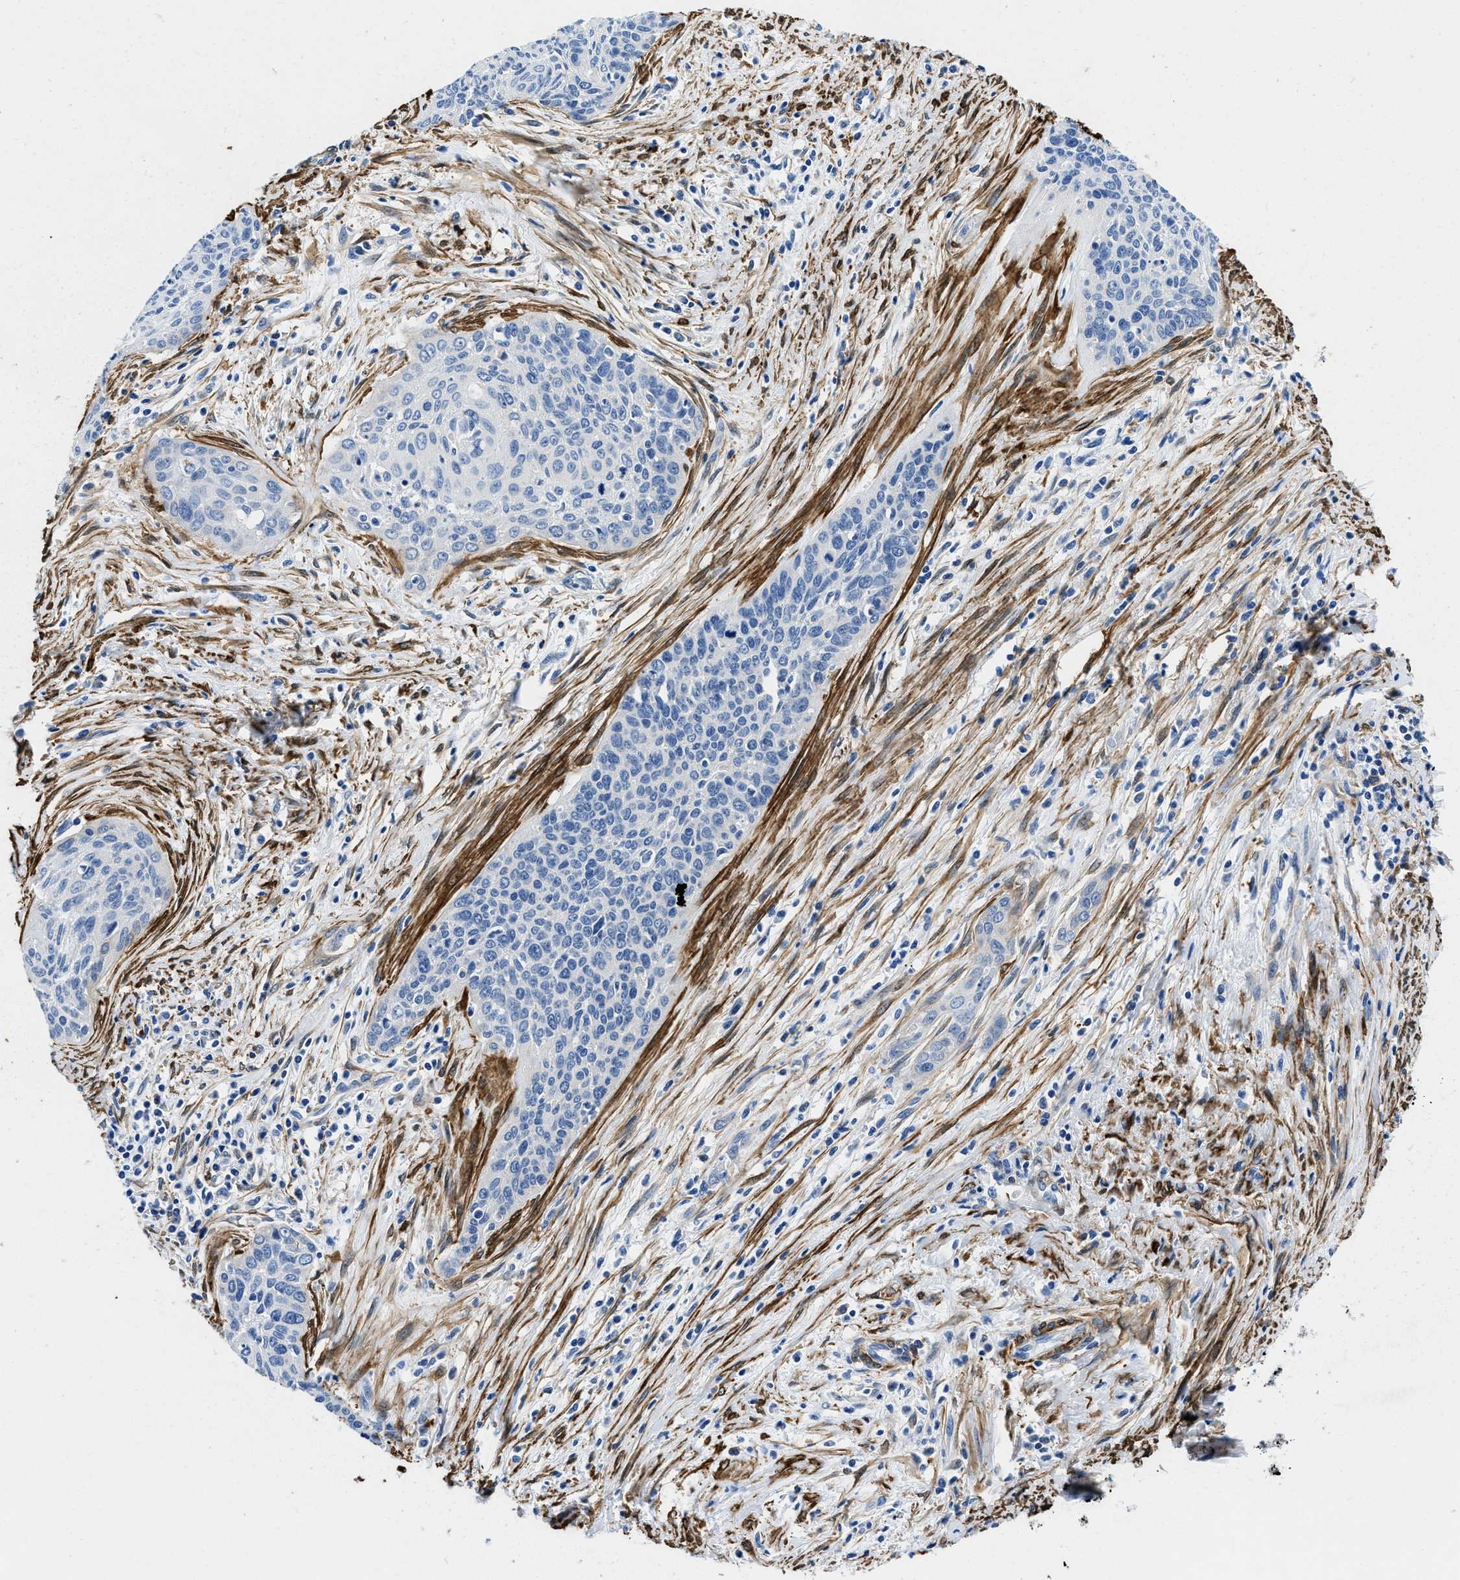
{"staining": {"intensity": "negative", "quantity": "none", "location": "none"}, "tissue": "cervical cancer", "cell_type": "Tumor cells", "image_type": "cancer", "snomed": [{"axis": "morphology", "description": "Squamous cell carcinoma, NOS"}, {"axis": "topography", "description": "Cervix"}], "caption": "Tumor cells show no significant protein expression in cervical squamous cell carcinoma.", "gene": "TEX261", "patient": {"sex": "female", "age": 55}}